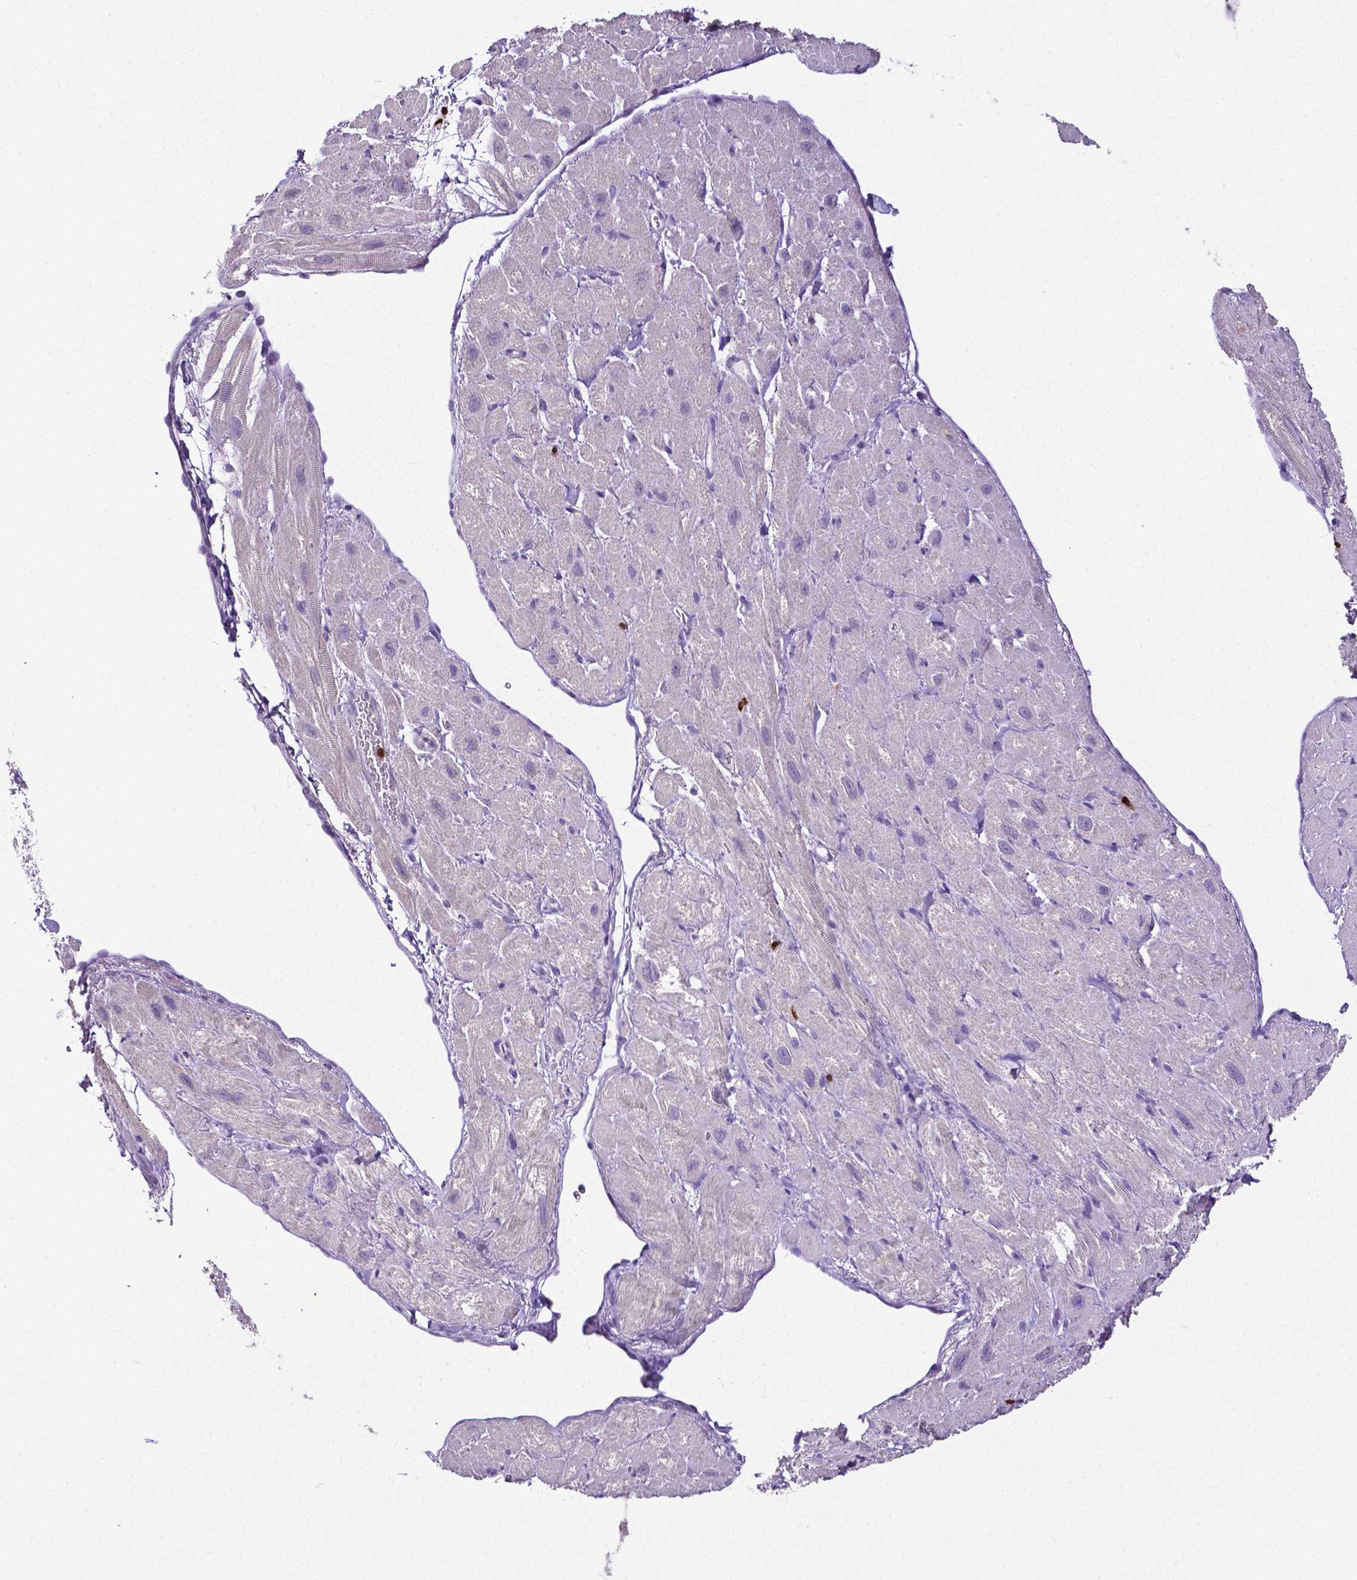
{"staining": {"intensity": "negative", "quantity": "none", "location": "none"}, "tissue": "heart muscle", "cell_type": "Cardiomyocytes", "image_type": "normal", "snomed": [{"axis": "morphology", "description": "Normal tissue, NOS"}, {"axis": "topography", "description": "Heart"}], "caption": "An IHC image of unremarkable heart muscle is shown. There is no staining in cardiomyocytes of heart muscle. Brightfield microscopy of immunohistochemistry (IHC) stained with DAB (3,3'-diaminobenzidine) (brown) and hematoxylin (blue), captured at high magnification.", "gene": "MMP9", "patient": {"sex": "female", "age": 62}}